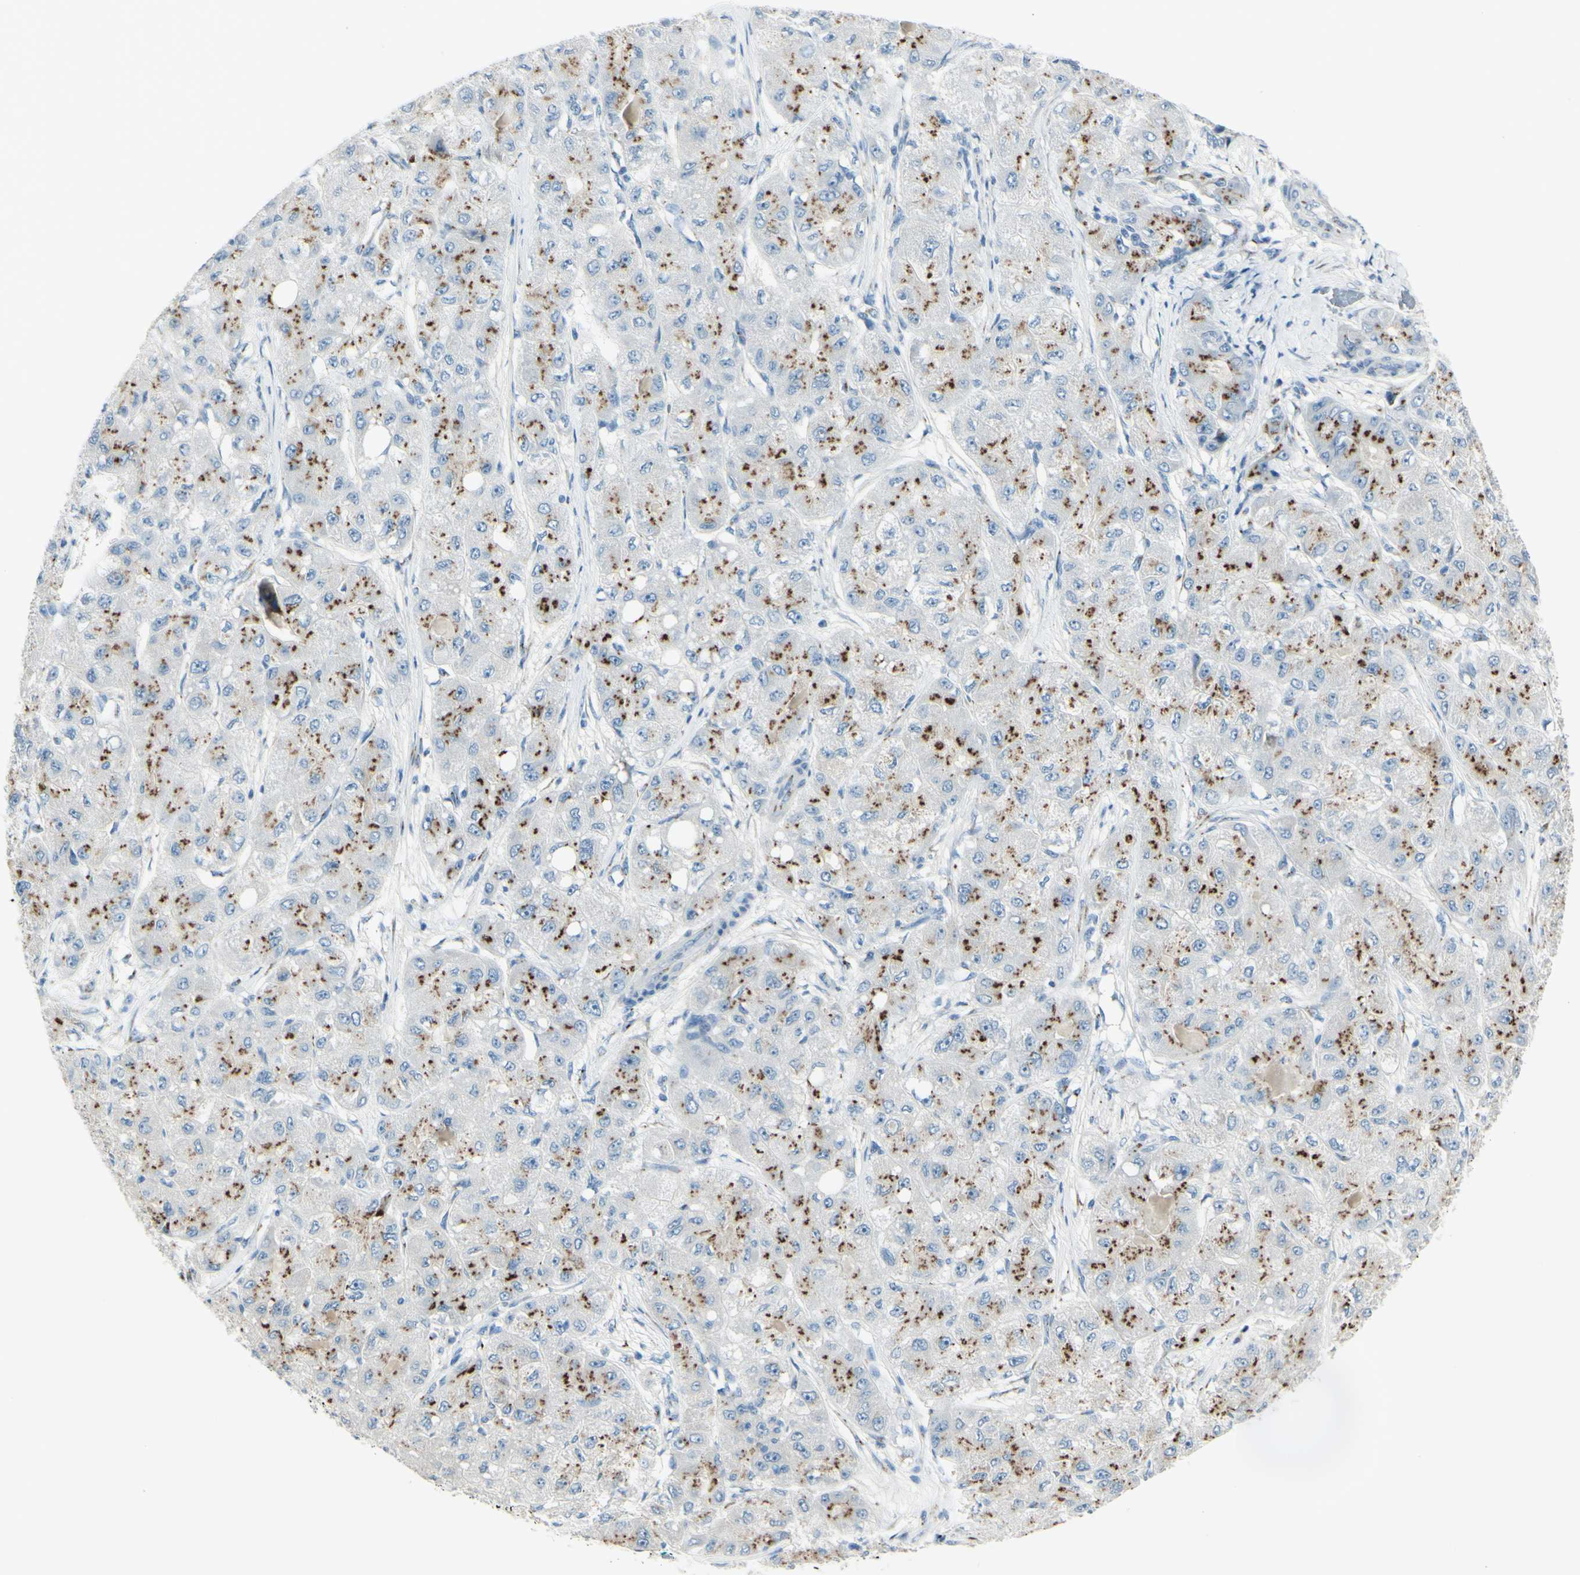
{"staining": {"intensity": "moderate", "quantity": "25%-75%", "location": "cytoplasmic/membranous"}, "tissue": "liver cancer", "cell_type": "Tumor cells", "image_type": "cancer", "snomed": [{"axis": "morphology", "description": "Carcinoma, Hepatocellular, NOS"}, {"axis": "topography", "description": "Liver"}], "caption": "Protein expression analysis of human liver hepatocellular carcinoma reveals moderate cytoplasmic/membranous positivity in about 25%-75% of tumor cells.", "gene": "B4GALT1", "patient": {"sex": "male", "age": 80}}